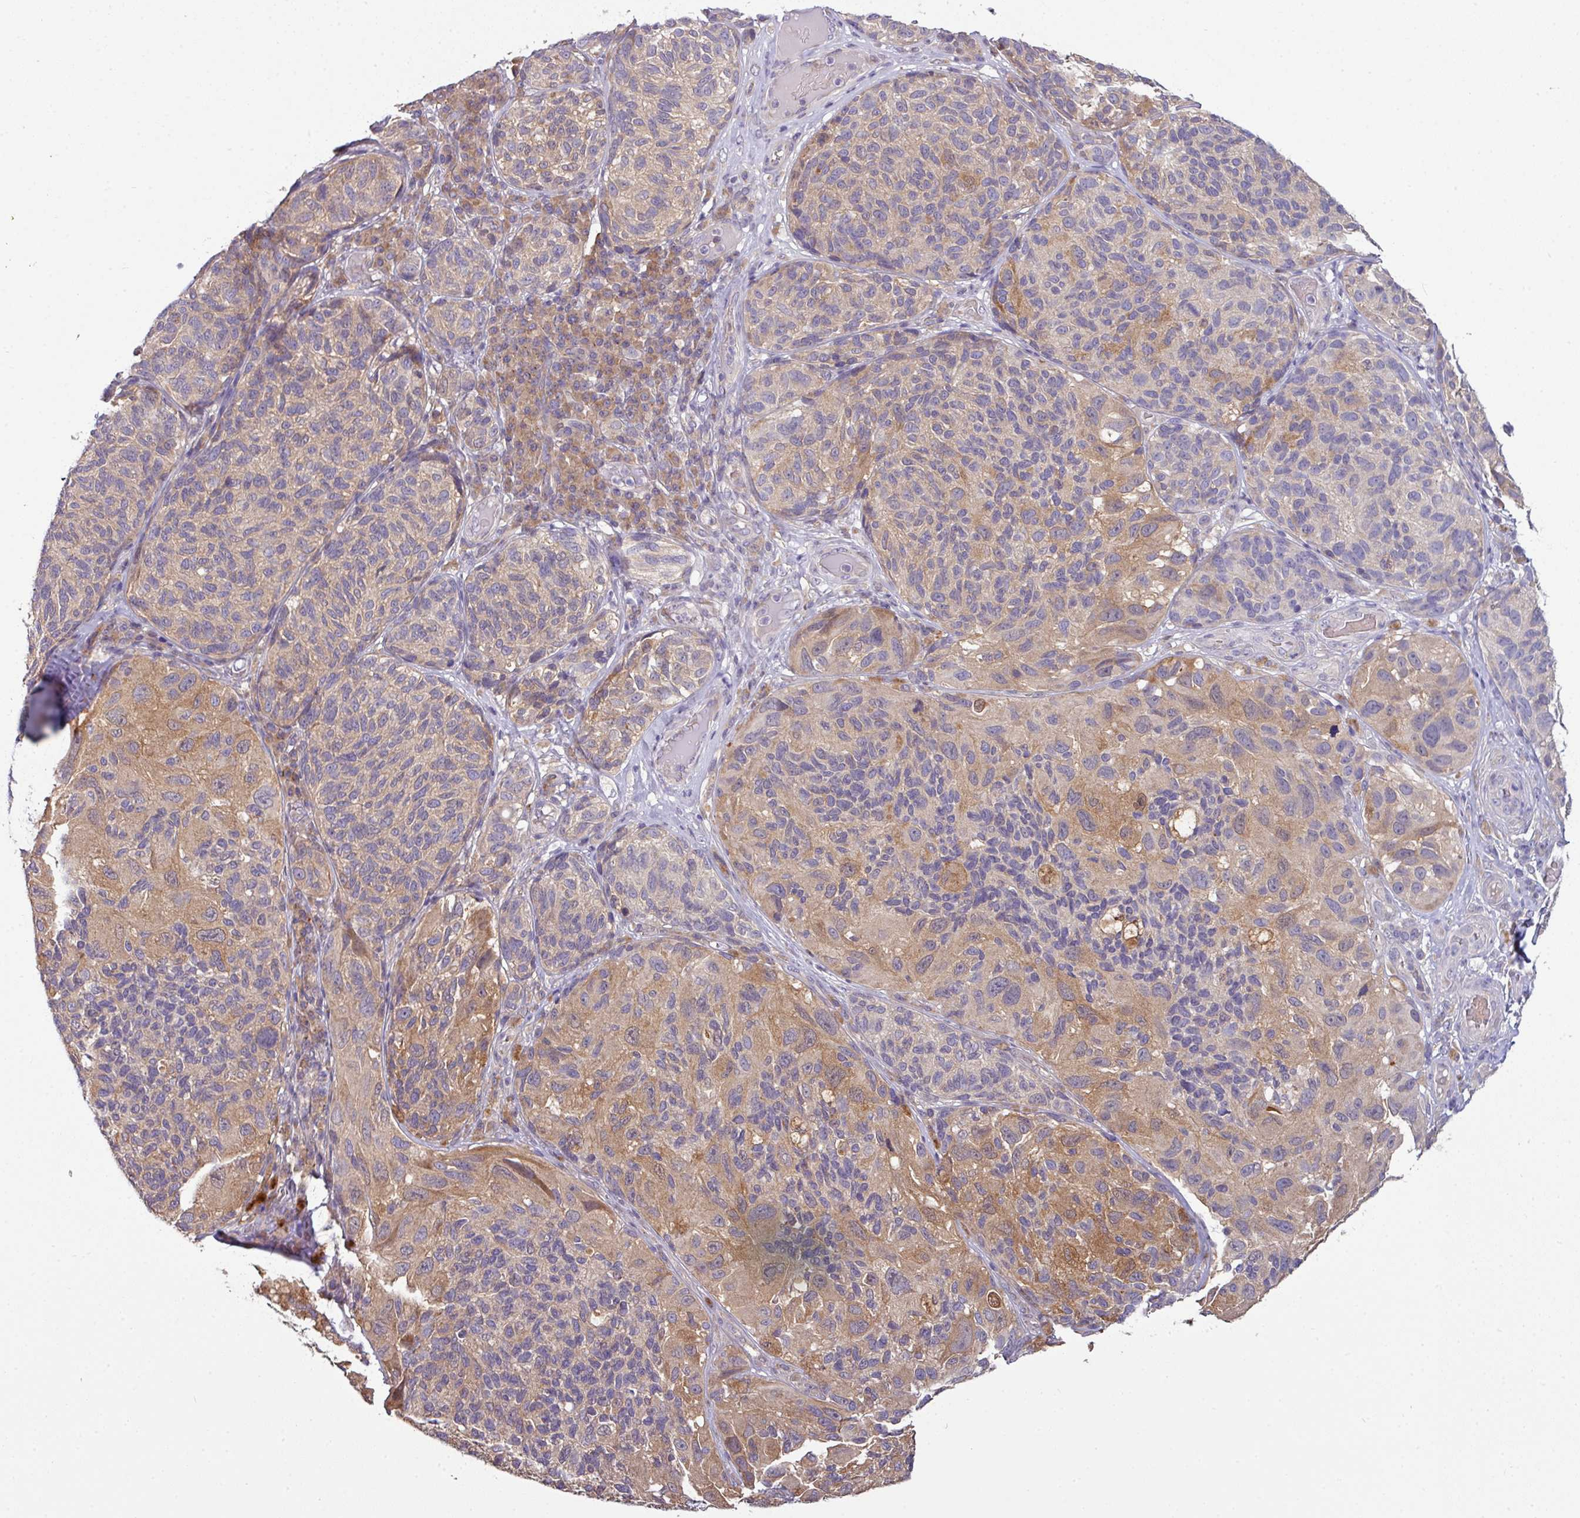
{"staining": {"intensity": "moderate", "quantity": "25%-75%", "location": "cytoplasmic/membranous"}, "tissue": "melanoma", "cell_type": "Tumor cells", "image_type": "cancer", "snomed": [{"axis": "morphology", "description": "Malignant melanoma, NOS"}, {"axis": "topography", "description": "Skin"}], "caption": "Moderate cytoplasmic/membranous expression is identified in about 25%-75% of tumor cells in melanoma.", "gene": "SLAMF6", "patient": {"sex": "female", "age": 73}}